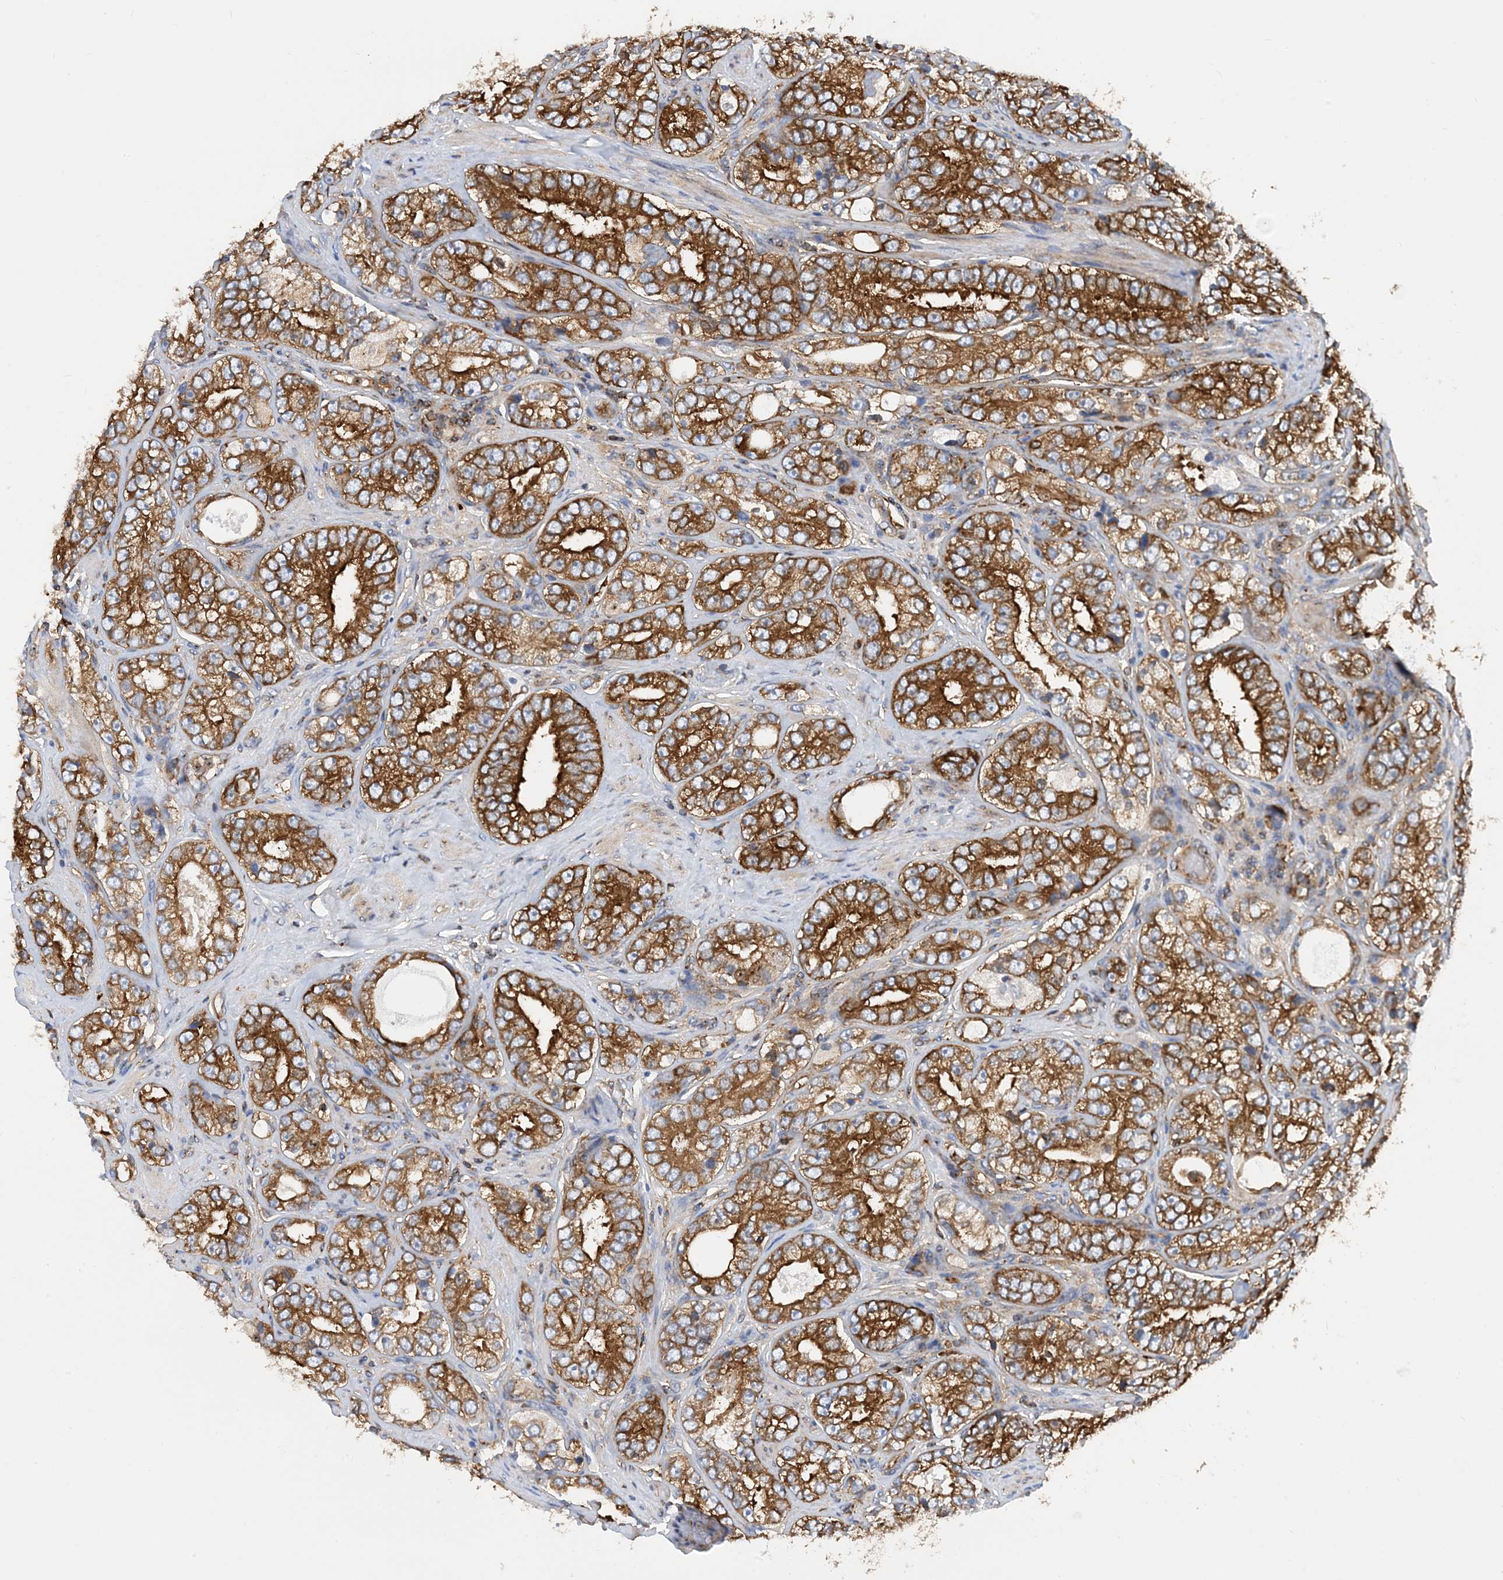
{"staining": {"intensity": "moderate", "quantity": ">75%", "location": "cytoplasmic/membranous"}, "tissue": "prostate cancer", "cell_type": "Tumor cells", "image_type": "cancer", "snomed": [{"axis": "morphology", "description": "Adenocarcinoma, High grade"}, {"axis": "topography", "description": "Prostate"}], "caption": "Immunohistochemical staining of human high-grade adenocarcinoma (prostate) reveals medium levels of moderate cytoplasmic/membranous protein staining in approximately >75% of tumor cells.", "gene": "DYNC1LI1", "patient": {"sex": "male", "age": 56}}